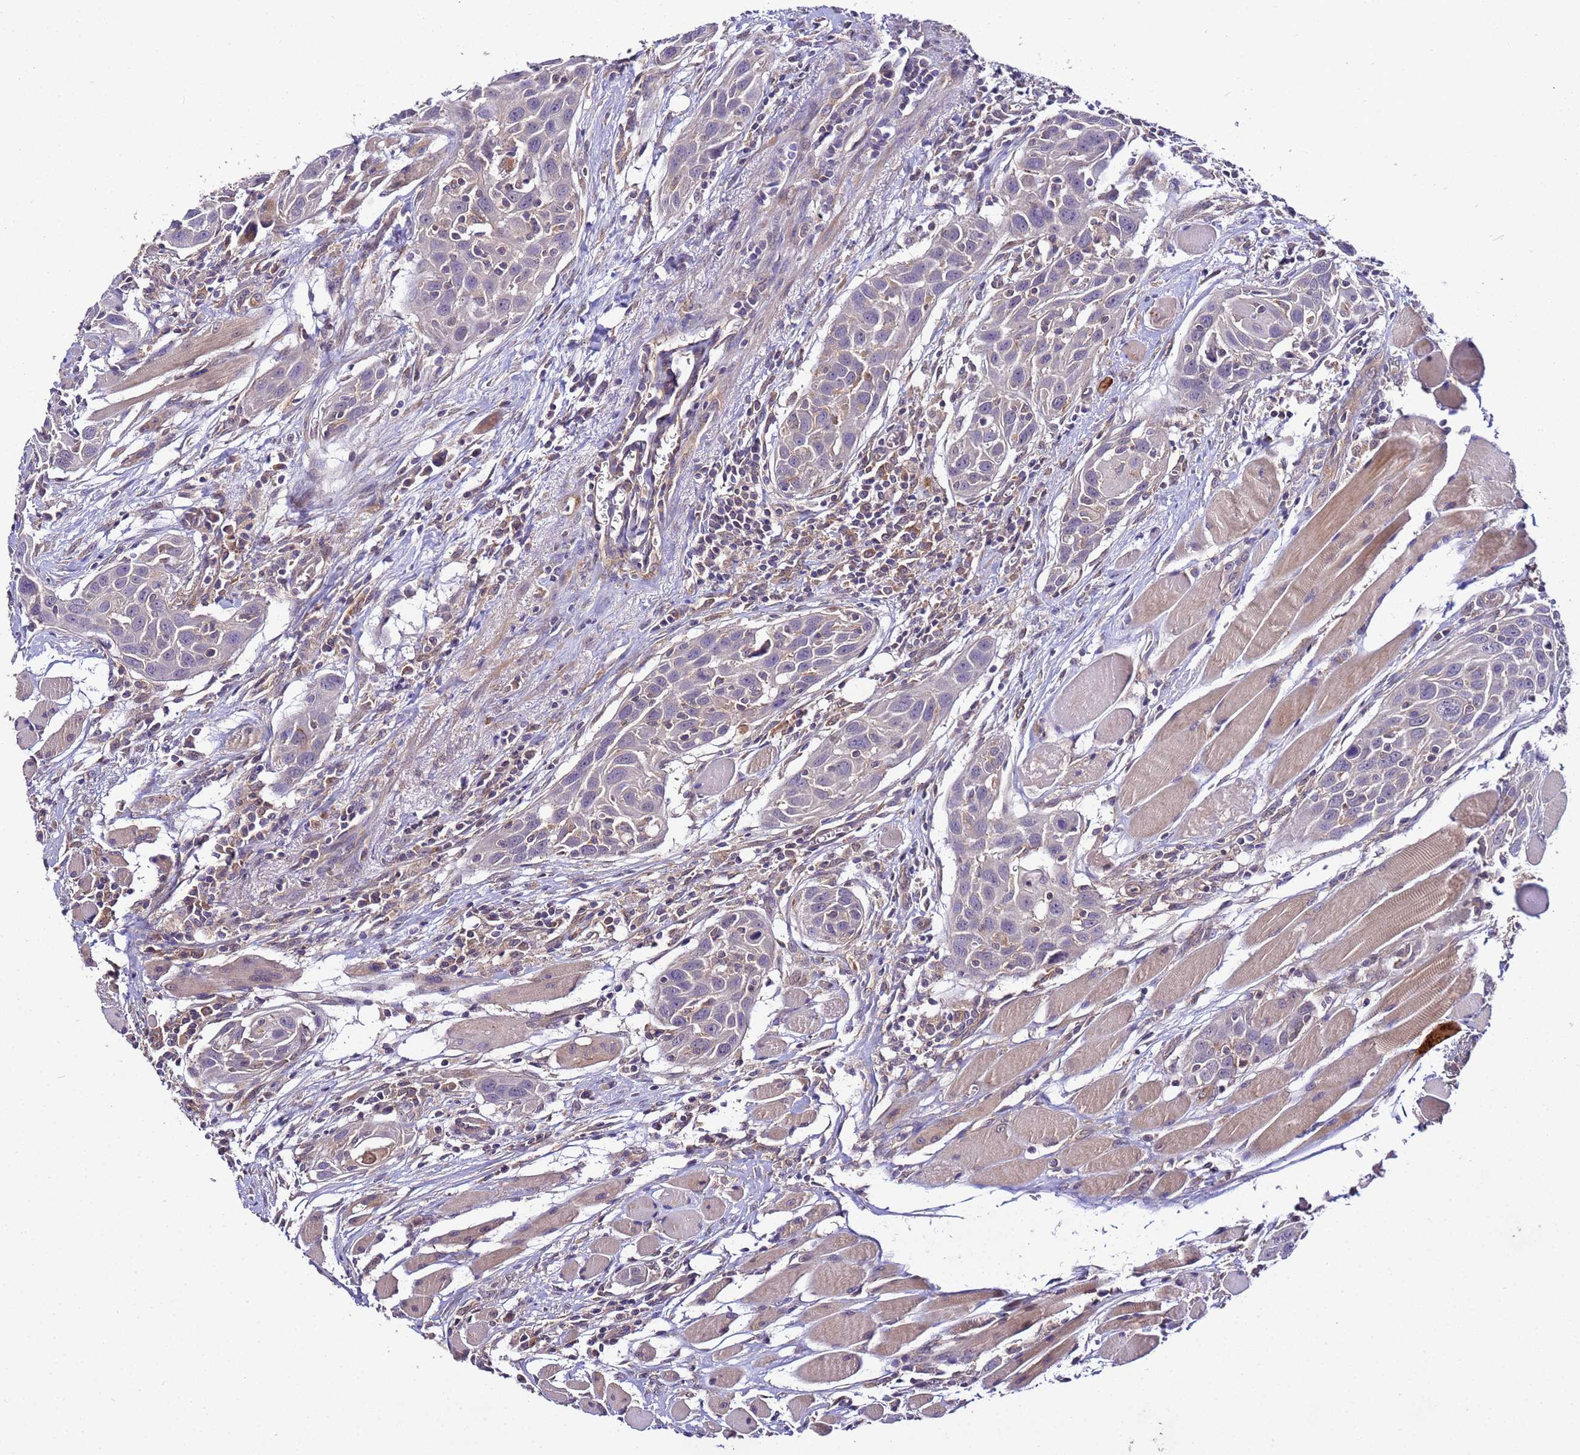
{"staining": {"intensity": "negative", "quantity": "none", "location": "none"}, "tissue": "head and neck cancer", "cell_type": "Tumor cells", "image_type": "cancer", "snomed": [{"axis": "morphology", "description": "Squamous cell carcinoma, NOS"}, {"axis": "topography", "description": "Oral tissue"}, {"axis": "topography", "description": "Head-Neck"}], "caption": "Head and neck squamous cell carcinoma was stained to show a protein in brown. There is no significant positivity in tumor cells.", "gene": "GSPT2", "patient": {"sex": "female", "age": 50}}